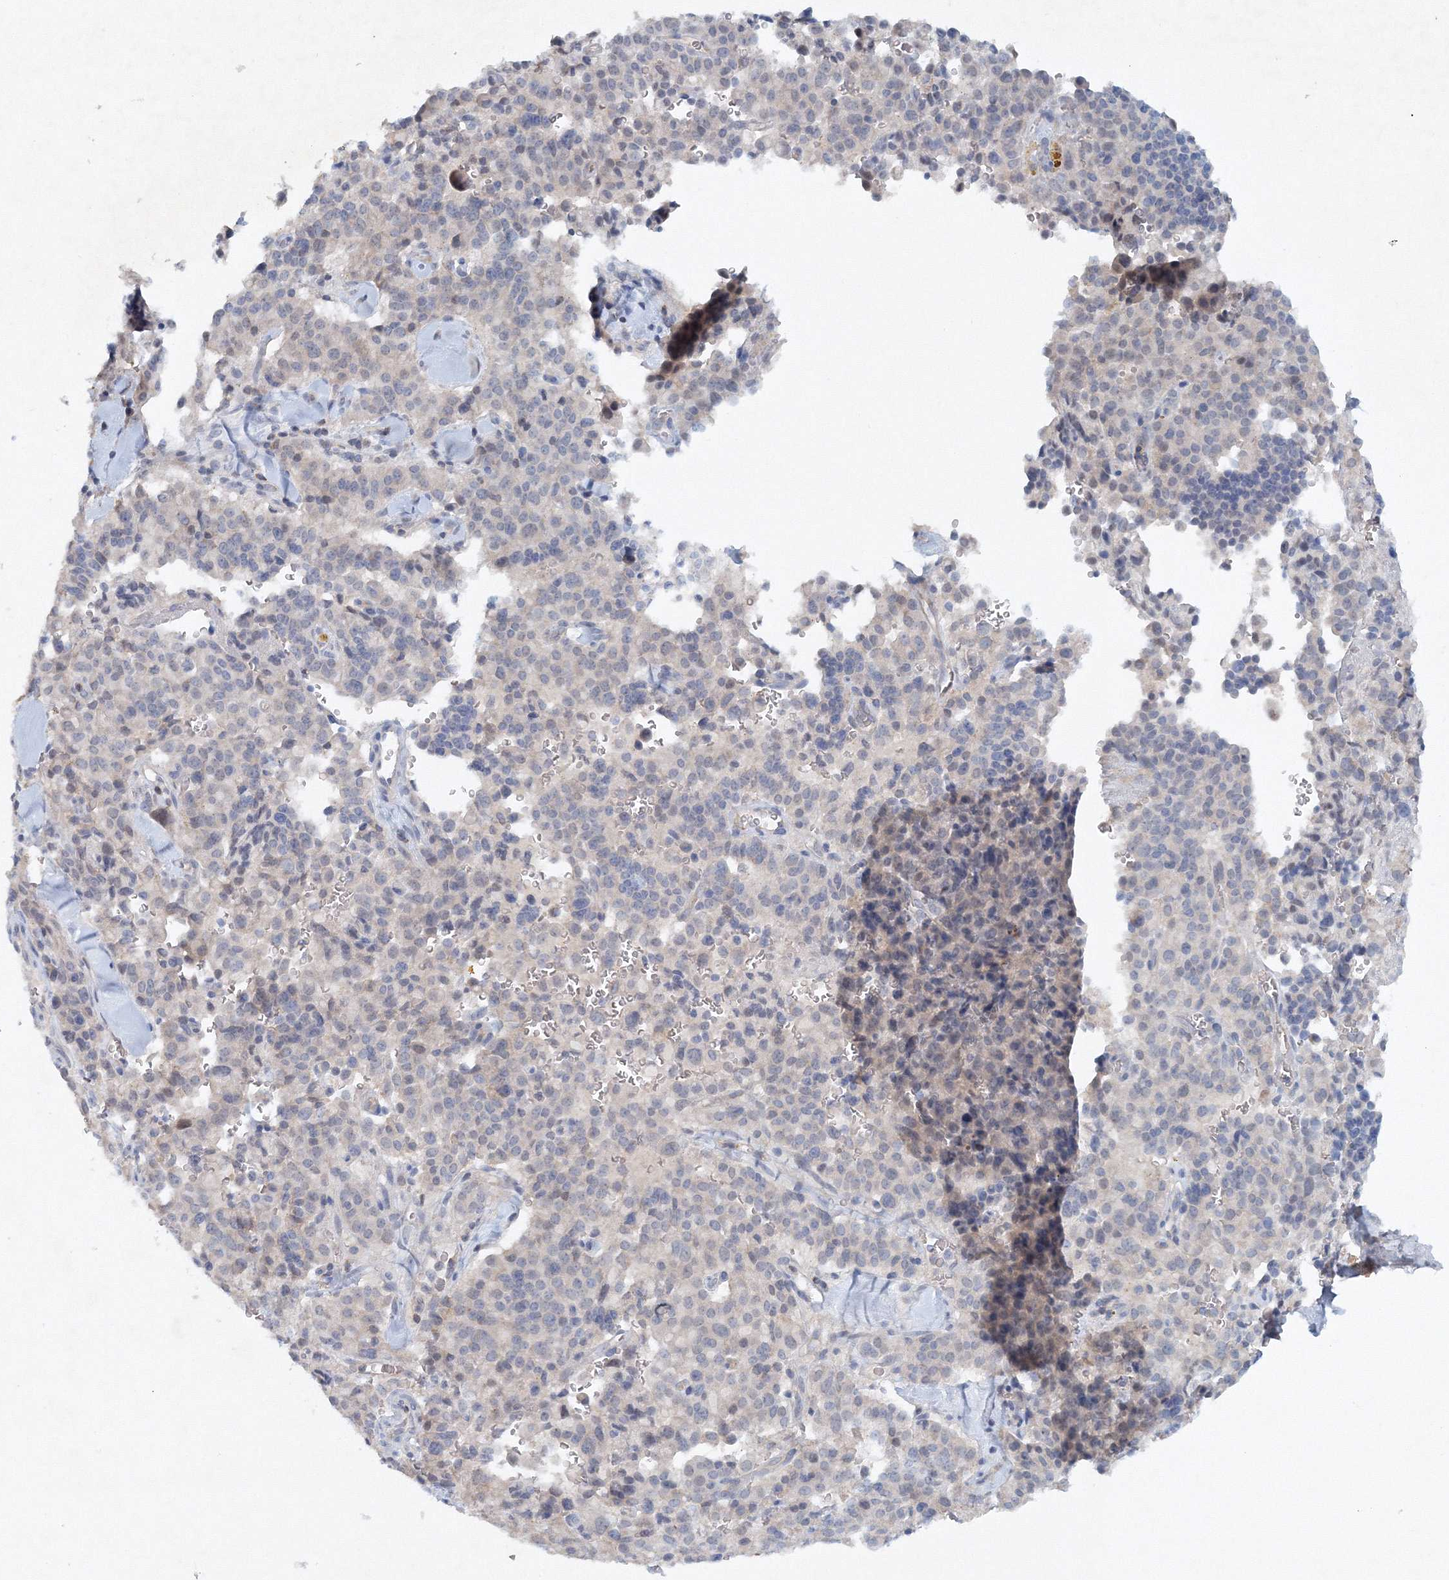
{"staining": {"intensity": "negative", "quantity": "none", "location": "none"}, "tissue": "pancreatic cancer", "cell_type": "Tumor cells", "image_type": "cancer", "snomed": [{"axis": "morphology", "description": "Adenocarcinoma, NOS"}, {"axis": "topography", "description": "Pancreas"}], "caption": "IHC of human pancreatic adenocarcinoma demonstrates no staining in tumor cells.", "gene": "SH3BP5", "patient": {"sex": "male", "age": 65}}